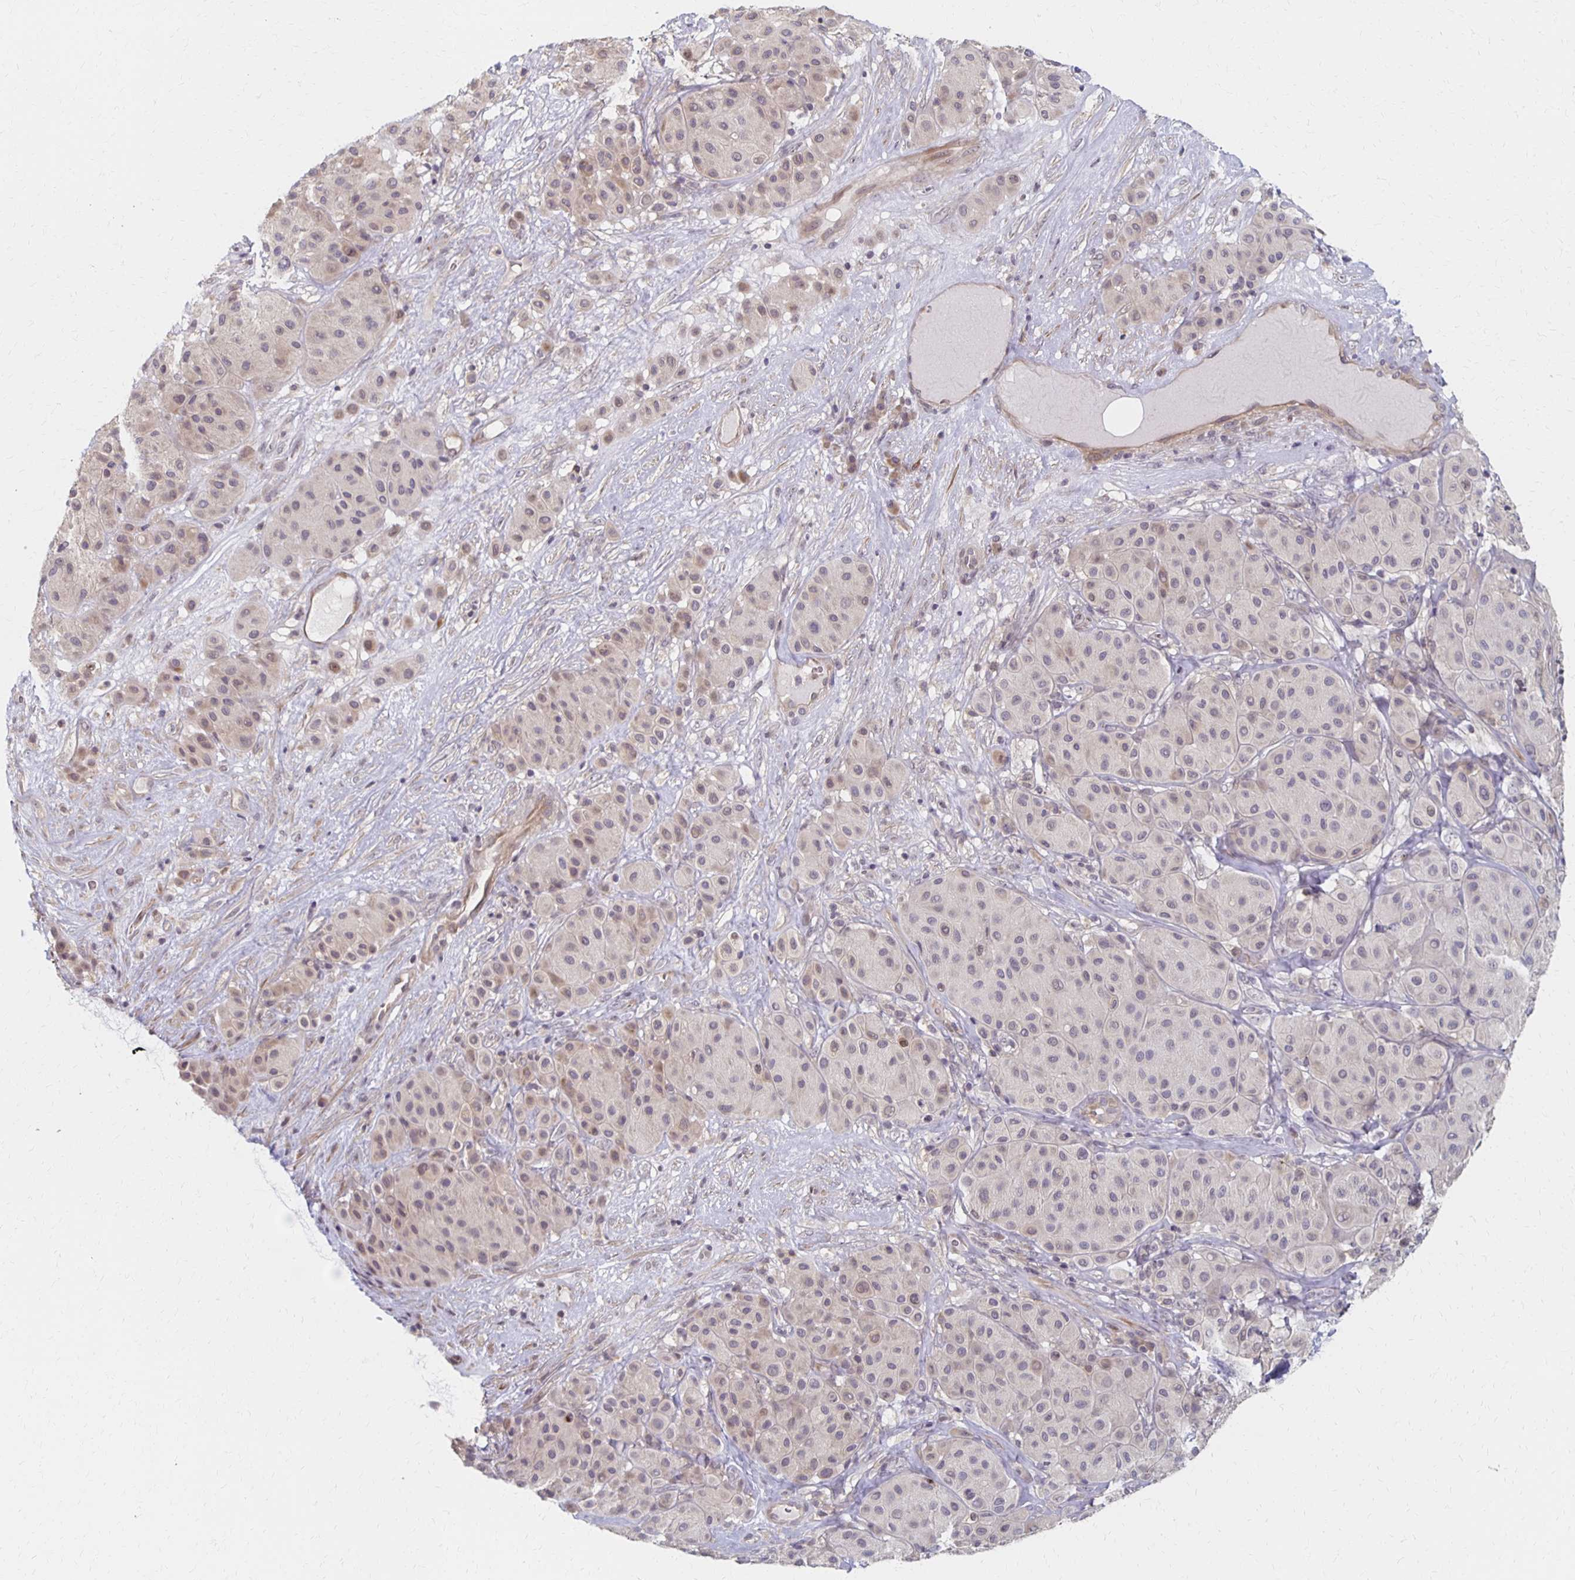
{"staining": {"intensity": "weak", "quantity": "<25%", "location": "nuclear"}, "tissue": "melanoma", "cell_type": "Tumor cells", "image_type": "cancer", "snomed": [{"axis": "morphology", "description": "Malignant melanoma, Metastatic site"}, {"axis": "topography", "description": "Smooth muscle"}], "caption": "This micrograph is of malignant melanoma (metastatic site) stained with immunohistochemistry (IHC) to label a protein in brown with the nuclei are counter-stained blue. There is no positivity in tumor cells.", "gene": "PRKCB", "patient": {"sex": "male", "age": 41}}